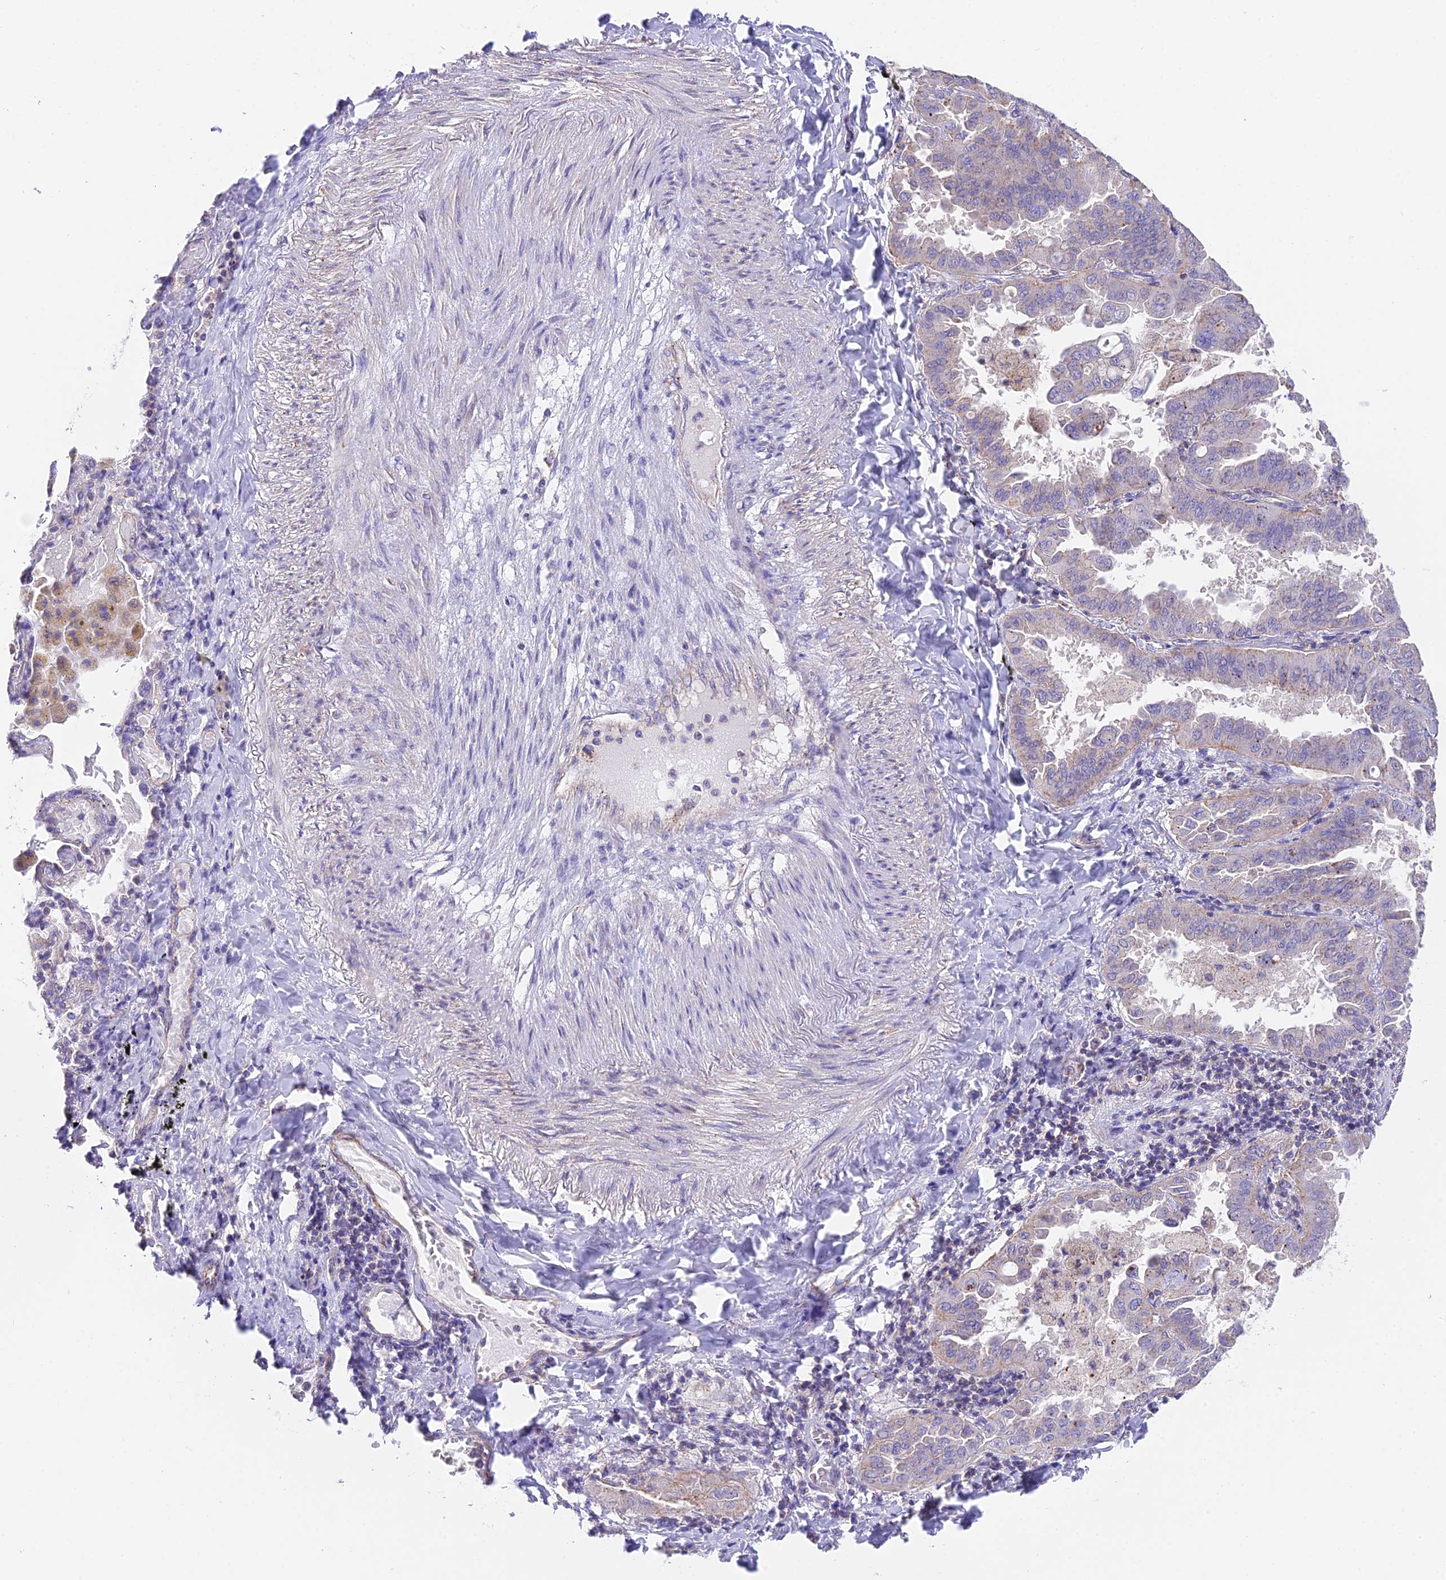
{"staining": {"intensity": "weak", "quantity": "<25%", "location": "cytoplasmic/membranous"}, "tissue": "lung cancer", "cell_type": "Tumor cells", "image_type": "cancer", "snomed": [{"axis": "morphology", "description": "Adenocarcinoma, NOS"}, {"axis": "topography", "description": "Lung"}], "caption": "Immunohistochemical staining of lung cancer (adenocarcinoma) displays no significant expression in tumor cells.", "gene": "QRFP", "patient": {"sex": "male", "age": 64}}